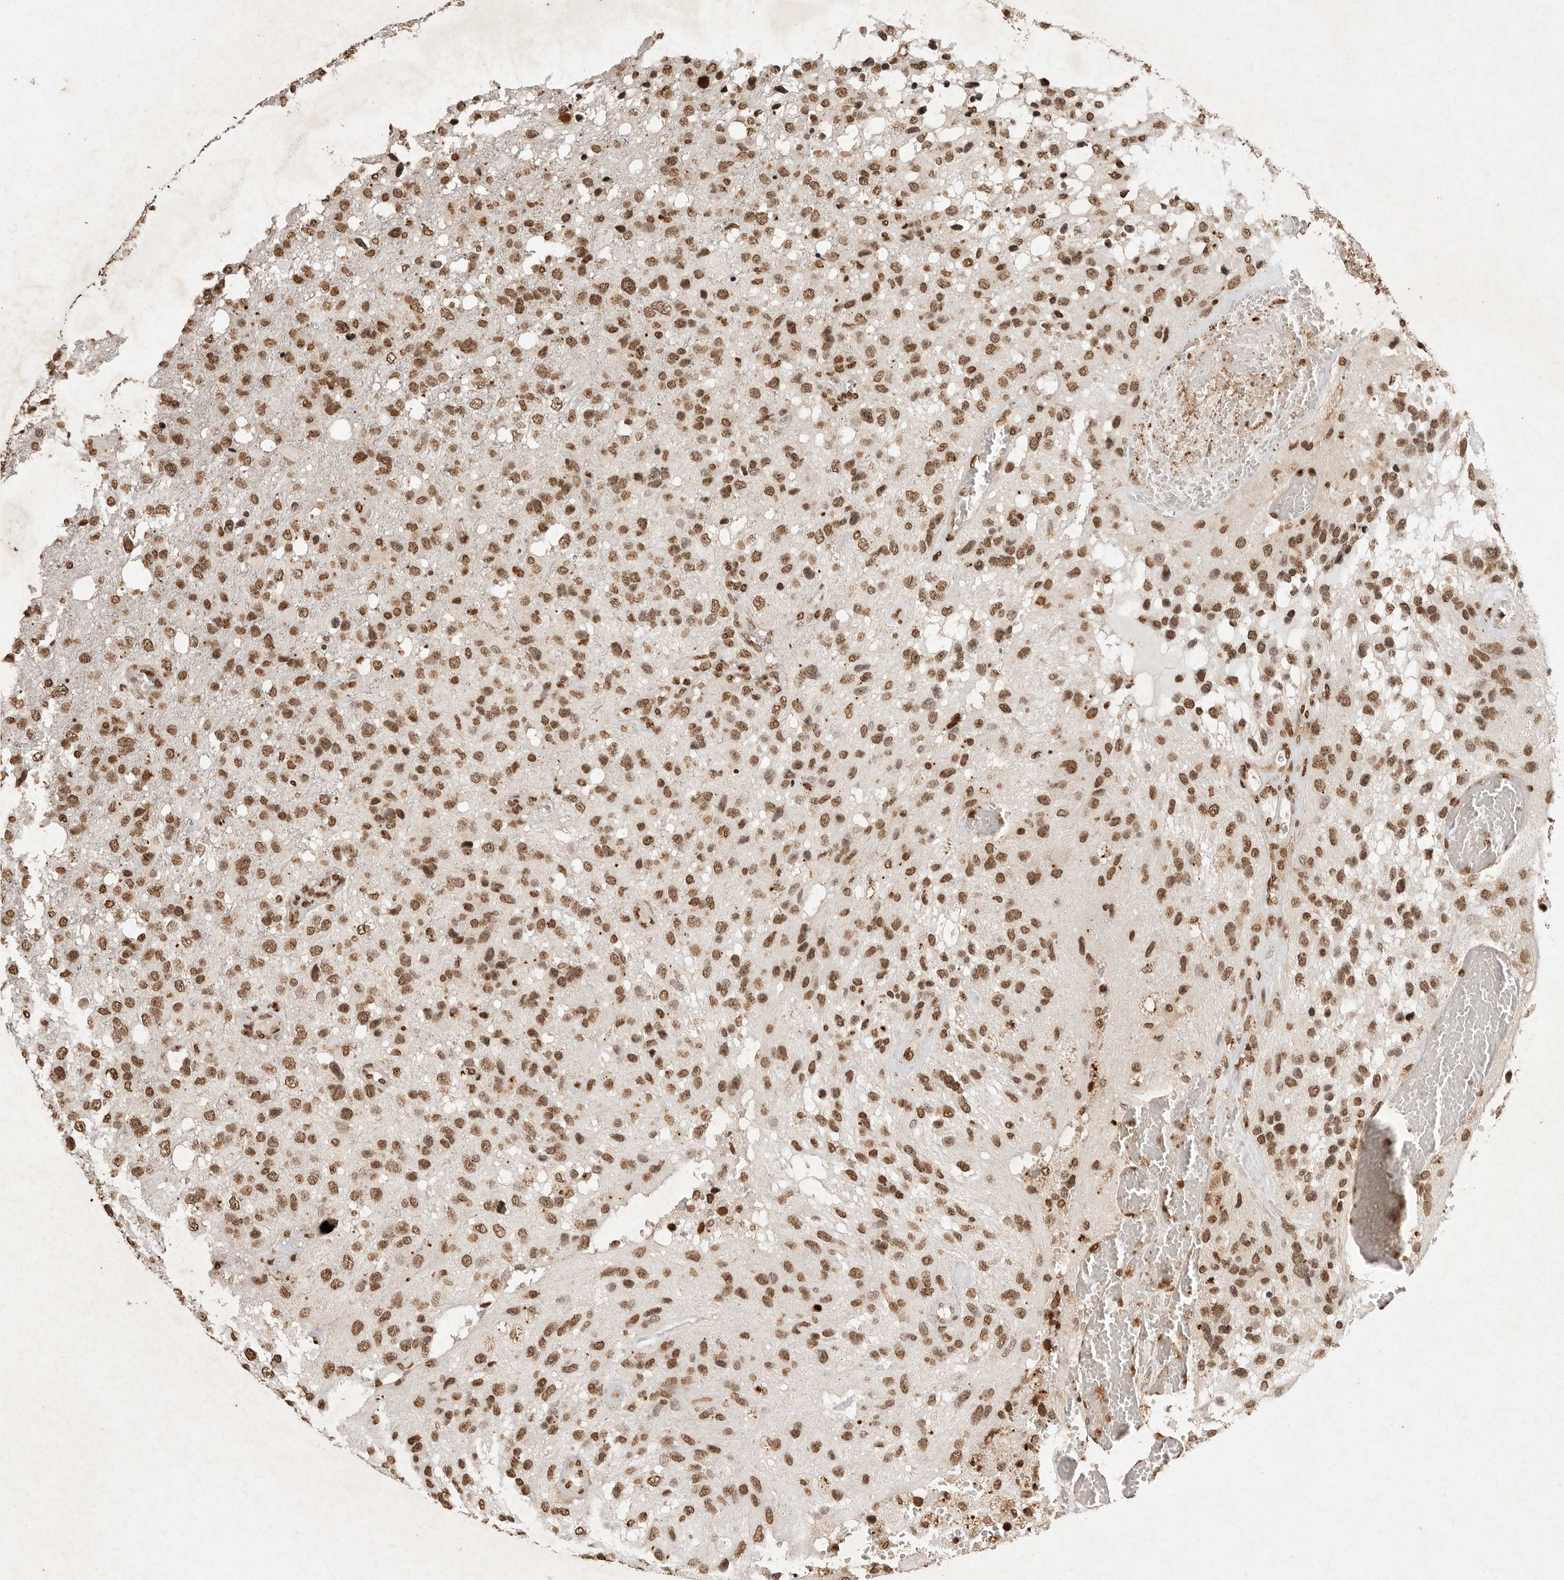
{"staining": {"intensity": "moderate", "quantity": ">75%", "location": "nuclear"}, "tissue": "glioma", "cell_type": "Tumor cells", "image_type": "cancer", "snomed": [{"axis": "morphology", "description": "Glioma, malignant, High grade"}, {"axis": "topography", "description": "Brain"}], "caption": "DAB (3,3'-diaminobenzidine) immunohistochemical staining of glioma displays moderate nuclear protein staining in about >75% of tumor cells.", "gene": "NKX3-2", "patient": {"sex": "female", "age": 58}}